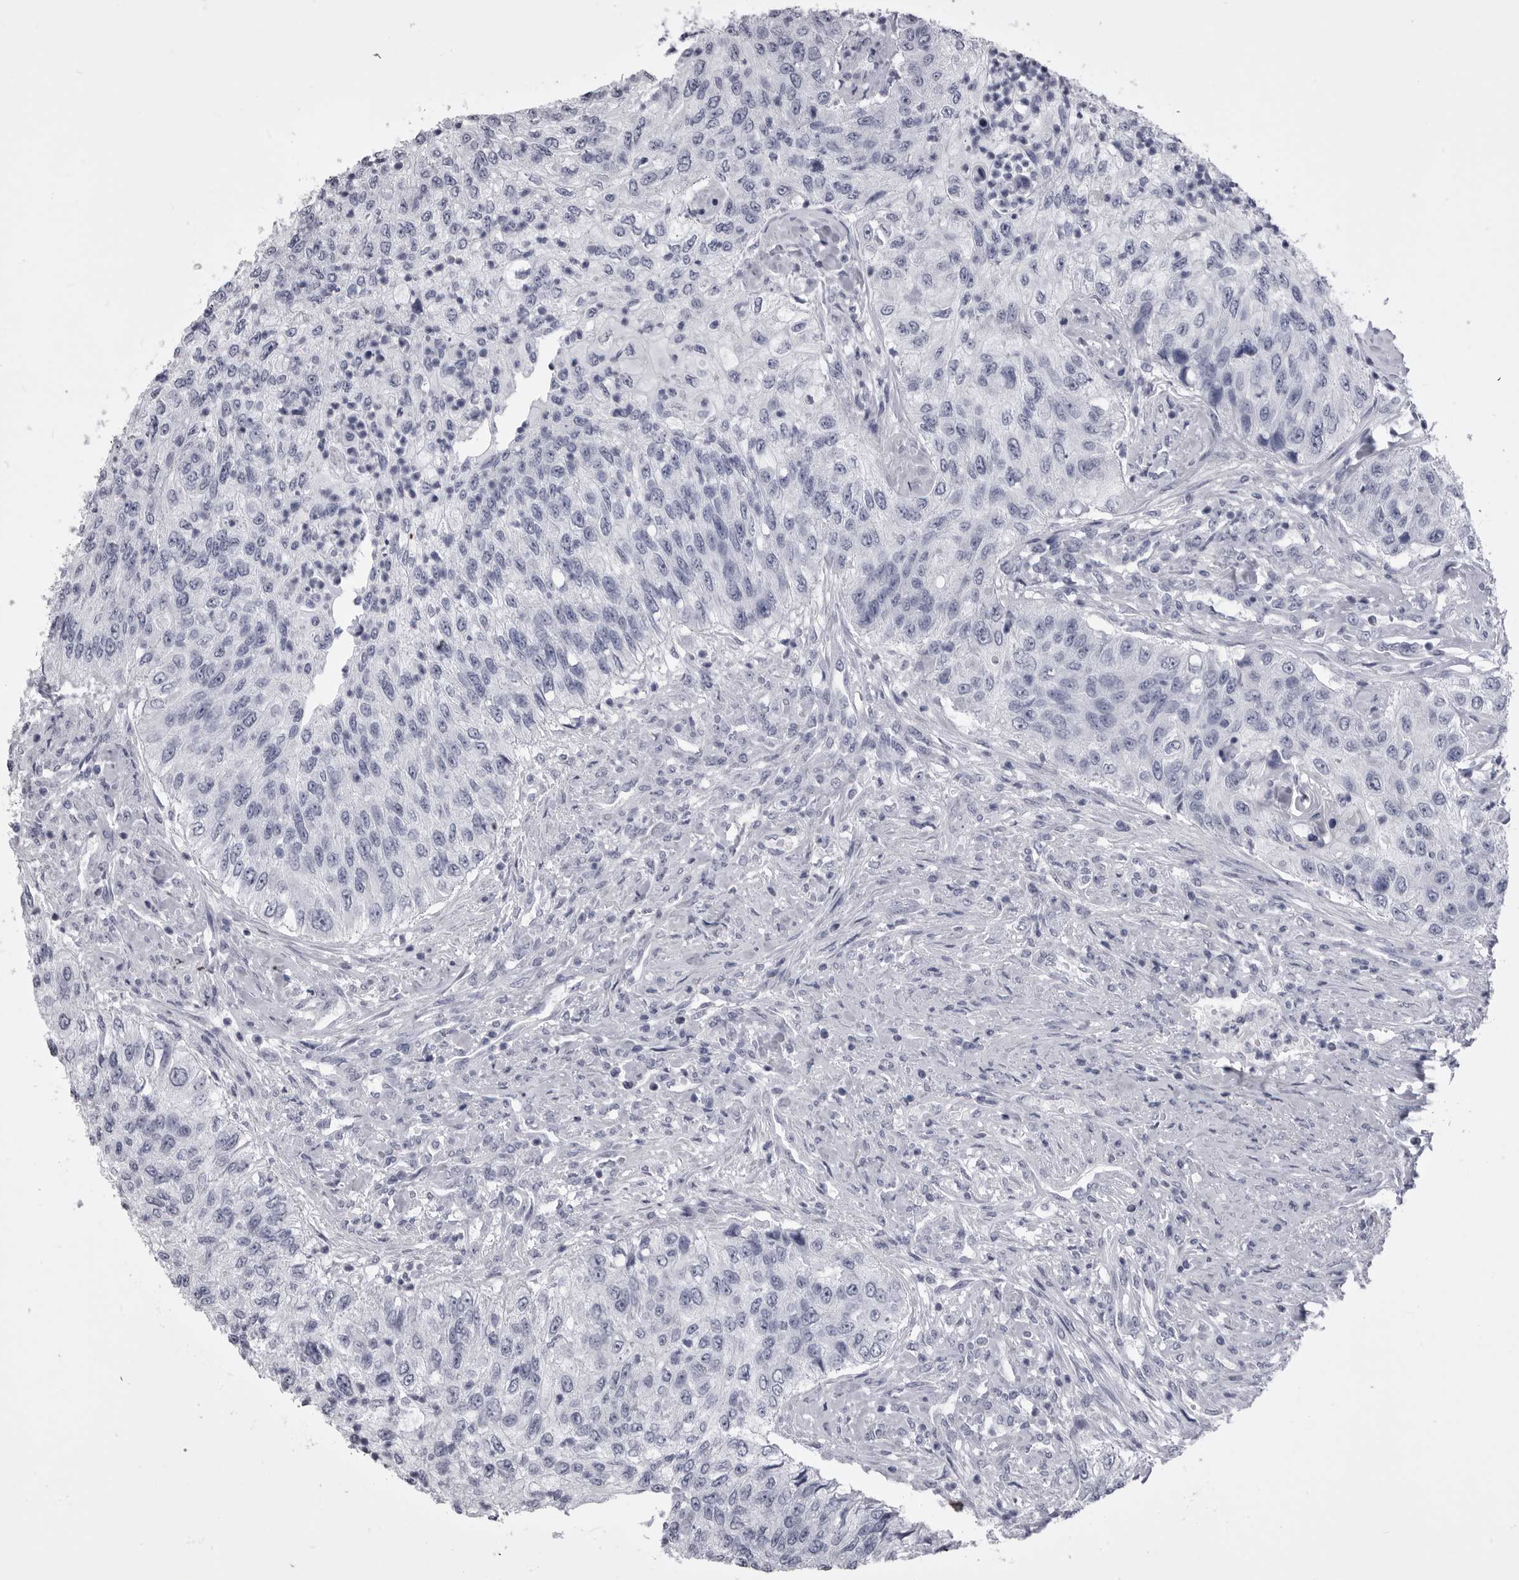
{"staining": {"intensity": "negative", "quantity": "none", "location": "none"}, "tissue": "urothelial cancer", "cell_type": "Tumor cells", "image_type": "cancer", "snomed": [{"axis": "morphology", "description": "Urothelial carcinoma, High grade"}, {"axis": "topography", "description": "Urinary bladder"}], "caption": "Tumor cells are negative for brown protein staining in urothelial cancer.", "gene": "ANK2", "patient": {"sex": "female", "age": 60}}